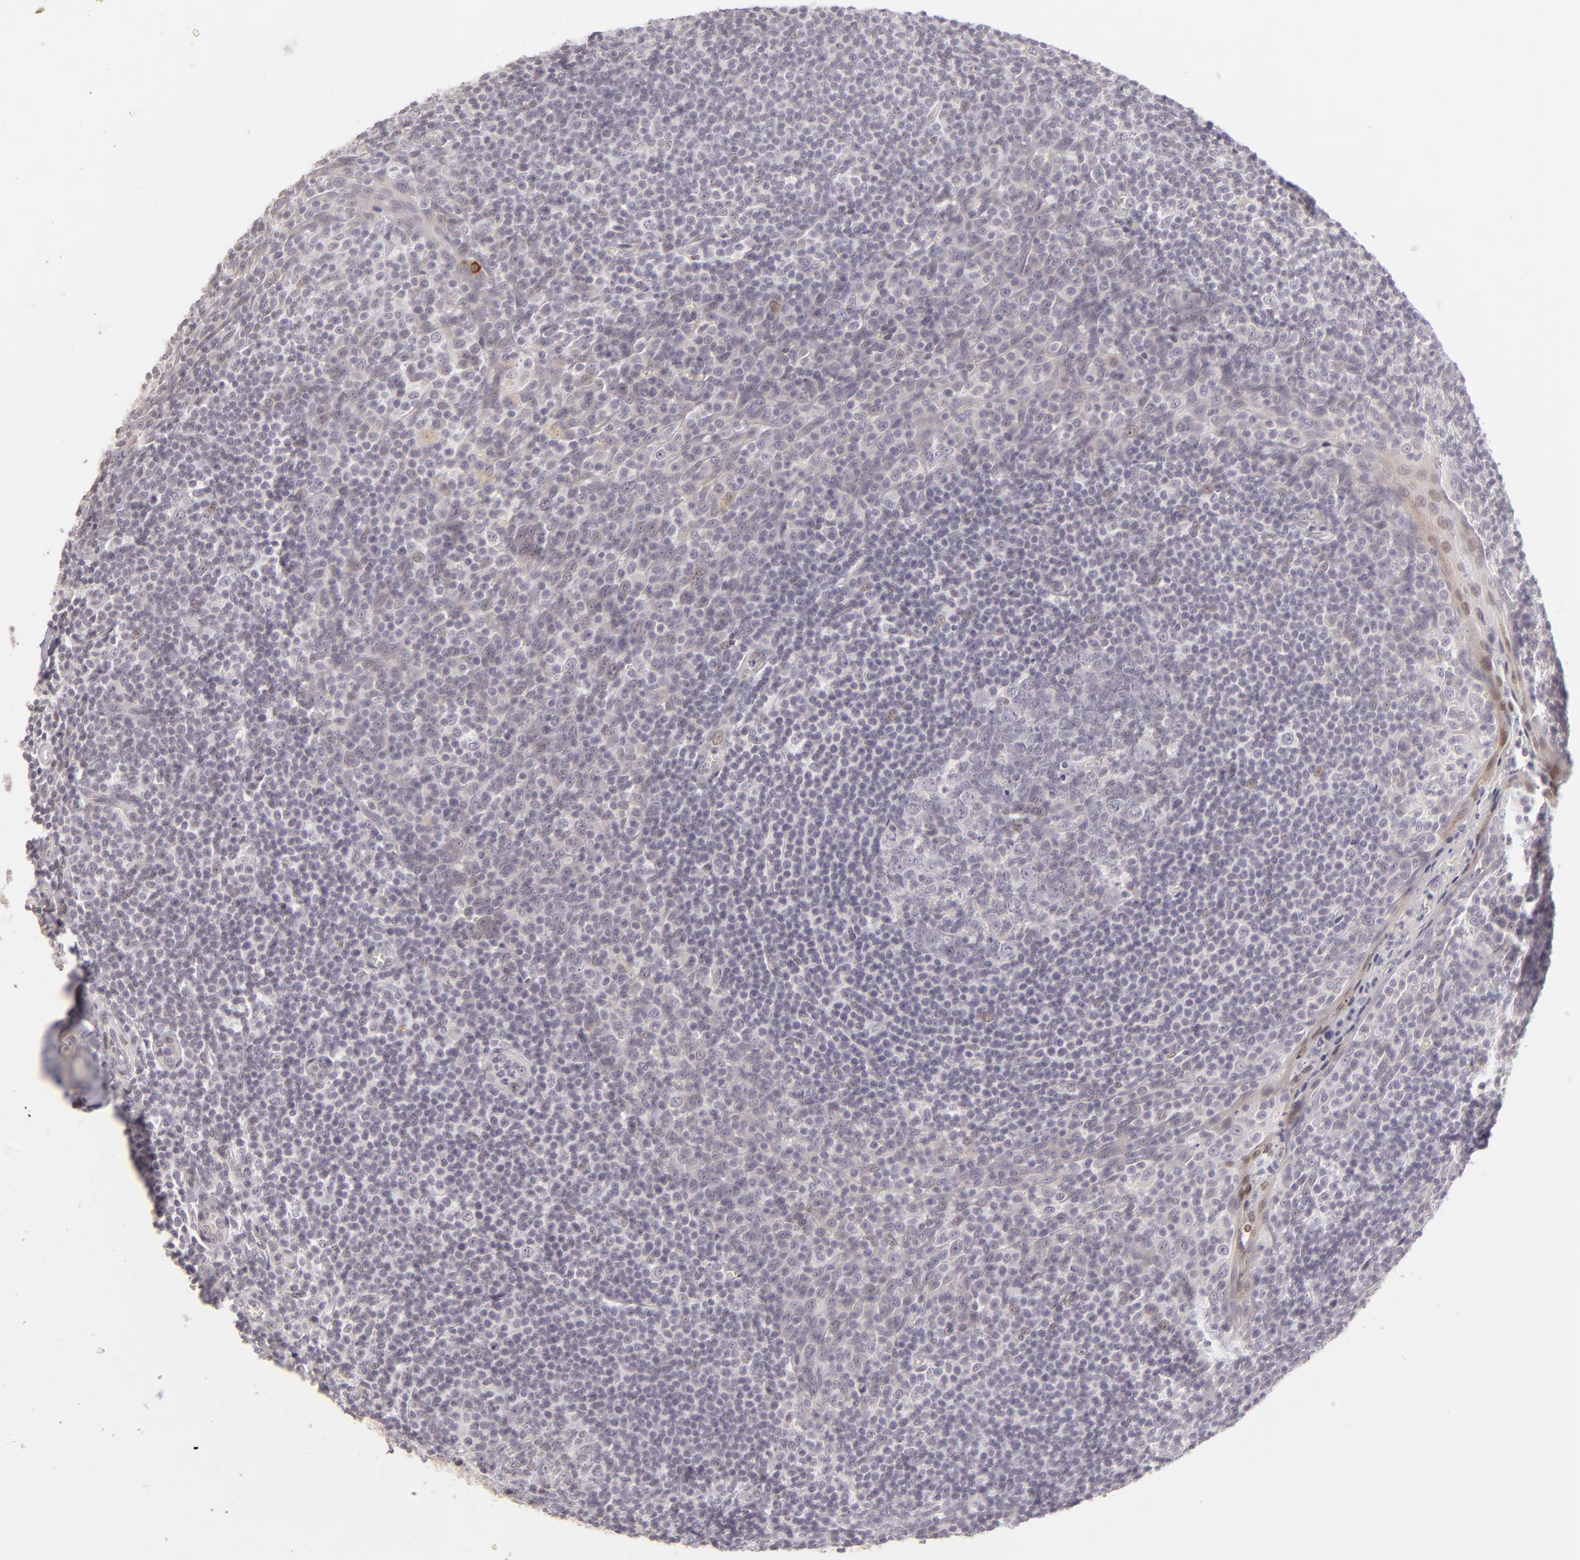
{"staining": {"intensity": "negative", "quantity": "none", "location": "none"}, "tissue": "tonsil", "cell_type": "Germinal center cells", "image_type": "normal", "snomed": [{"axis": "morphology", "description": "Normal tissue, NOS"}, {"axis": "topography", "description": "Tonsil"}], "caption": "Image shows no protein positivity in germinal center cells of unremarkable tonsil.", "gene": "SIX1", "patient": {"sex": "male", "age": 31}}